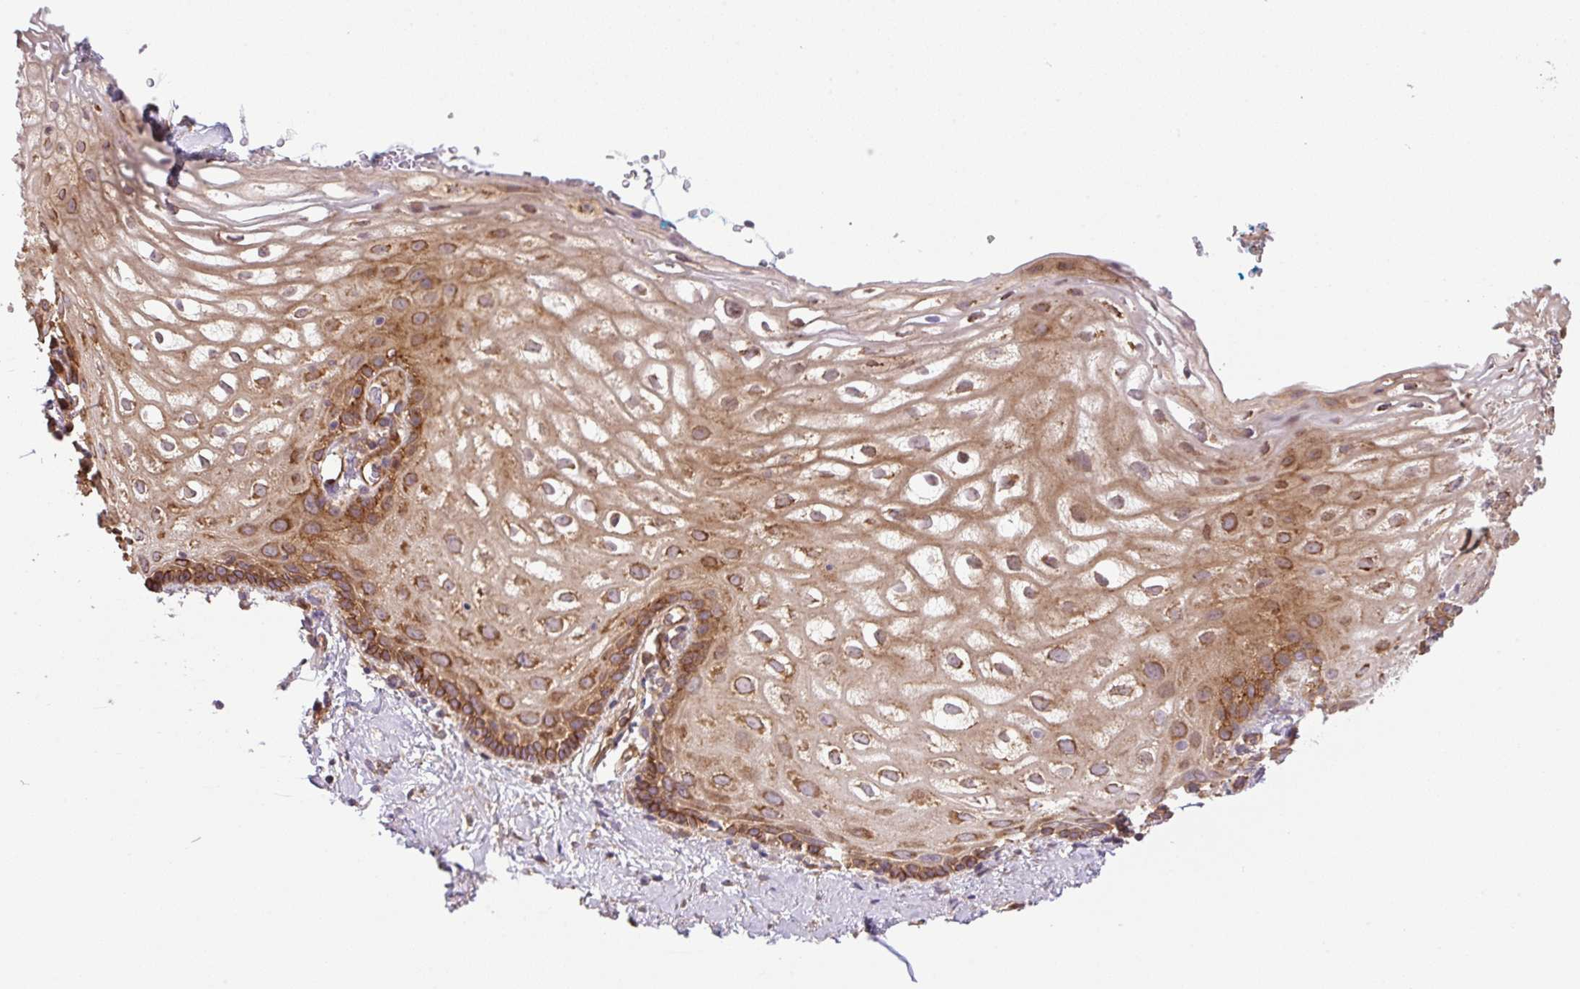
{"staining": {"intensity": "strong", "quantity": ">75%", "location": "cytoplasmic/membranous"}, "tissue": "vagina", "cell_type": "Squamous epithelial cells", "image_type": "normal", "snomed": [{"axis": "morphology", "description": "Normal tissue, NOS"}, {"axis": "morphology", "description": "Adenocarcinoma, NOS"}, {"axis": "topography", "description": "Rectum"}, {"axis": "topography", "description": "Vagina"}, {"axis": "topography", "description": "Peripheral nerve tissue"}], "caption": "Immunohistochemistry photomicrograph of unremarkable human vagina stained for a protein (brown), which reveals high levels of strong cytoplasmic/membranous expression in about >75% of squamous epithelial cells.", "gene": "SEPTIN10", "patient": {"sex": "female", "age": 71}}